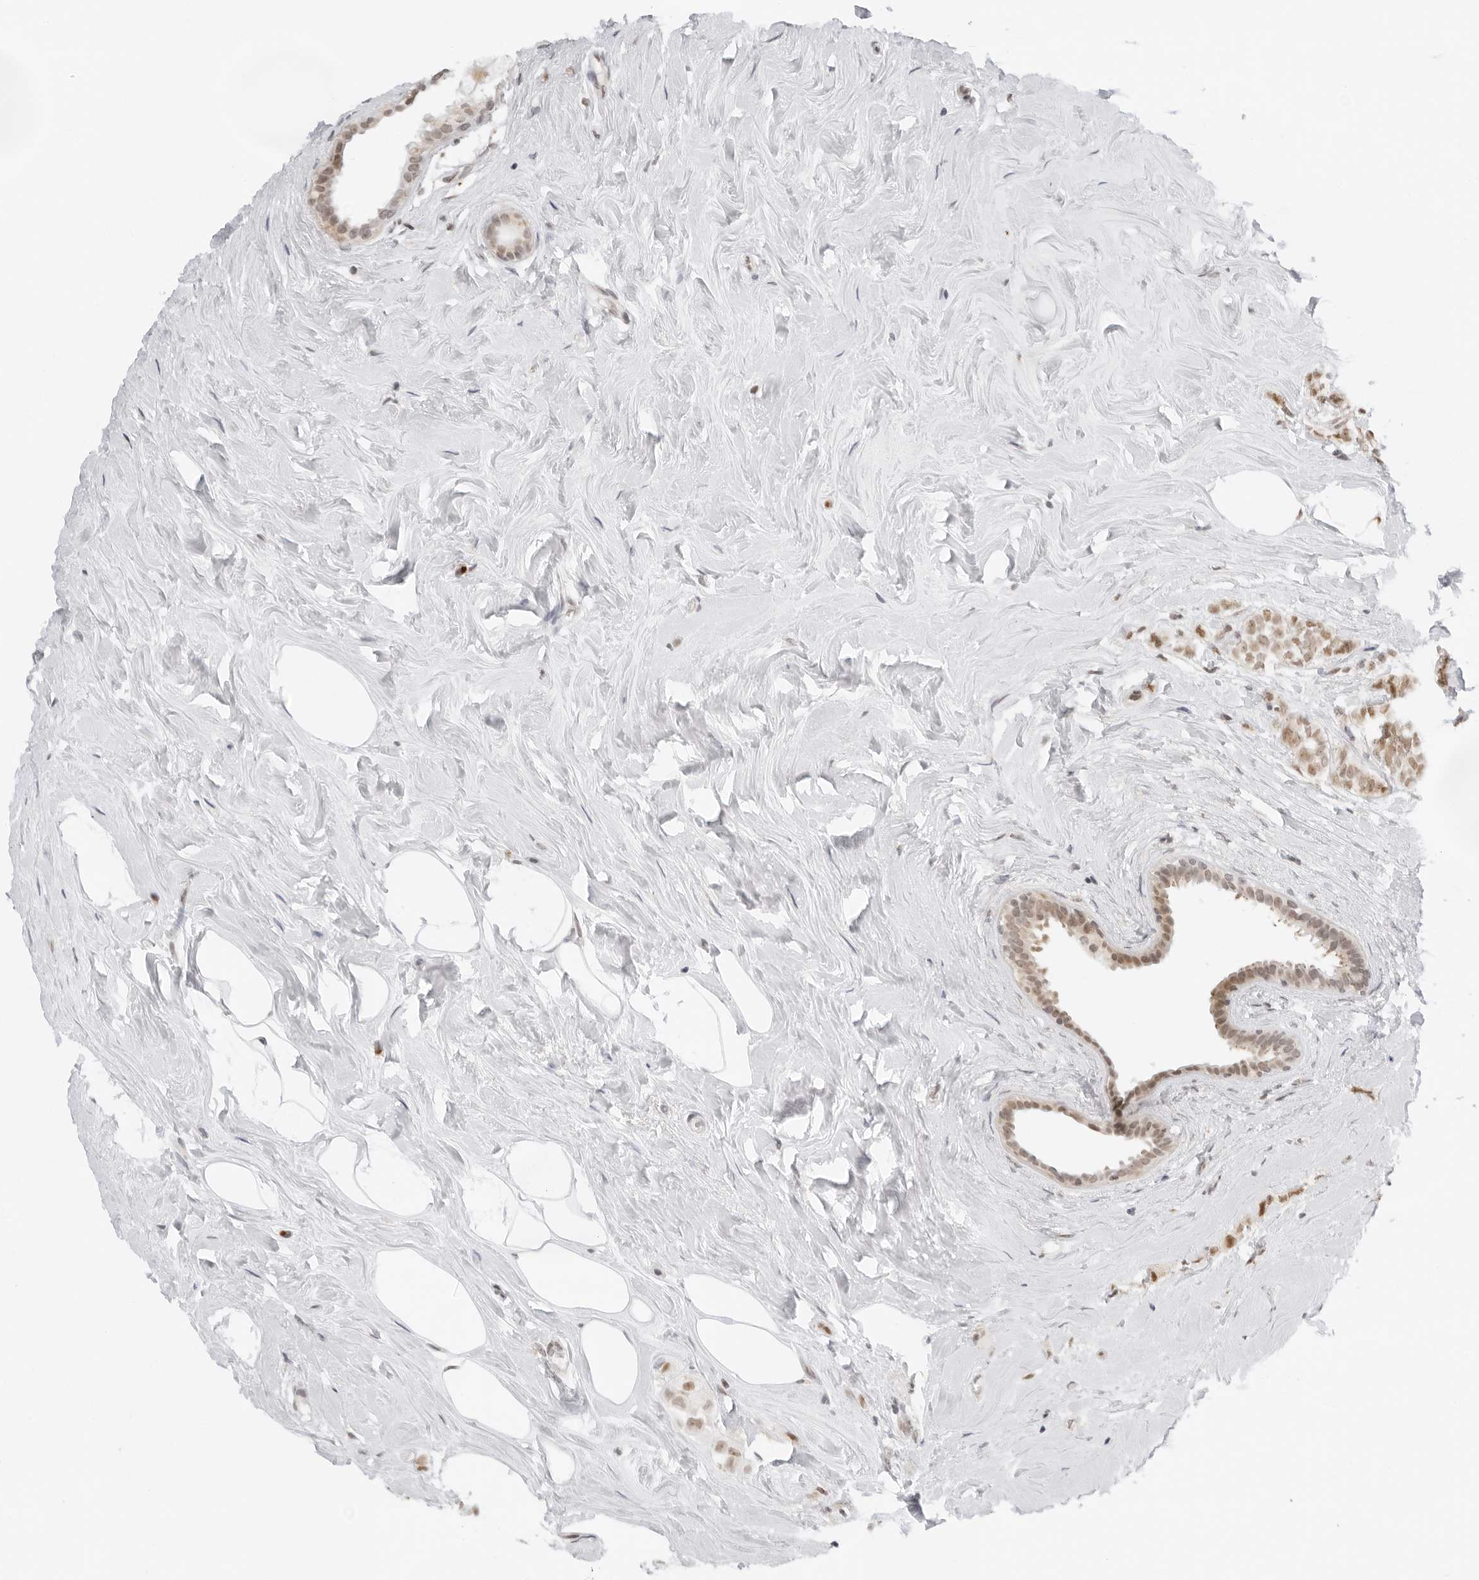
{"staining": {"intensity": "moderate", "quantity": ">75%", "location": "nuclear"}, "tissue": "breast cancer", "cell_type": "Tumor cells", "image_type": "cancer", "snomed": [{"axis": "morphology", "description": "Lobular carcinoma"}, {"axis": "topography", "description": "Breast"}], "caption": "The photomicrograph reveals a brown stain indicating the presence of a protein in the nuclear of tumor cells in breast cancer (lobular carcinoma).", "gene": "TOX4", "patient": {"sex": "female", "age": 47}}